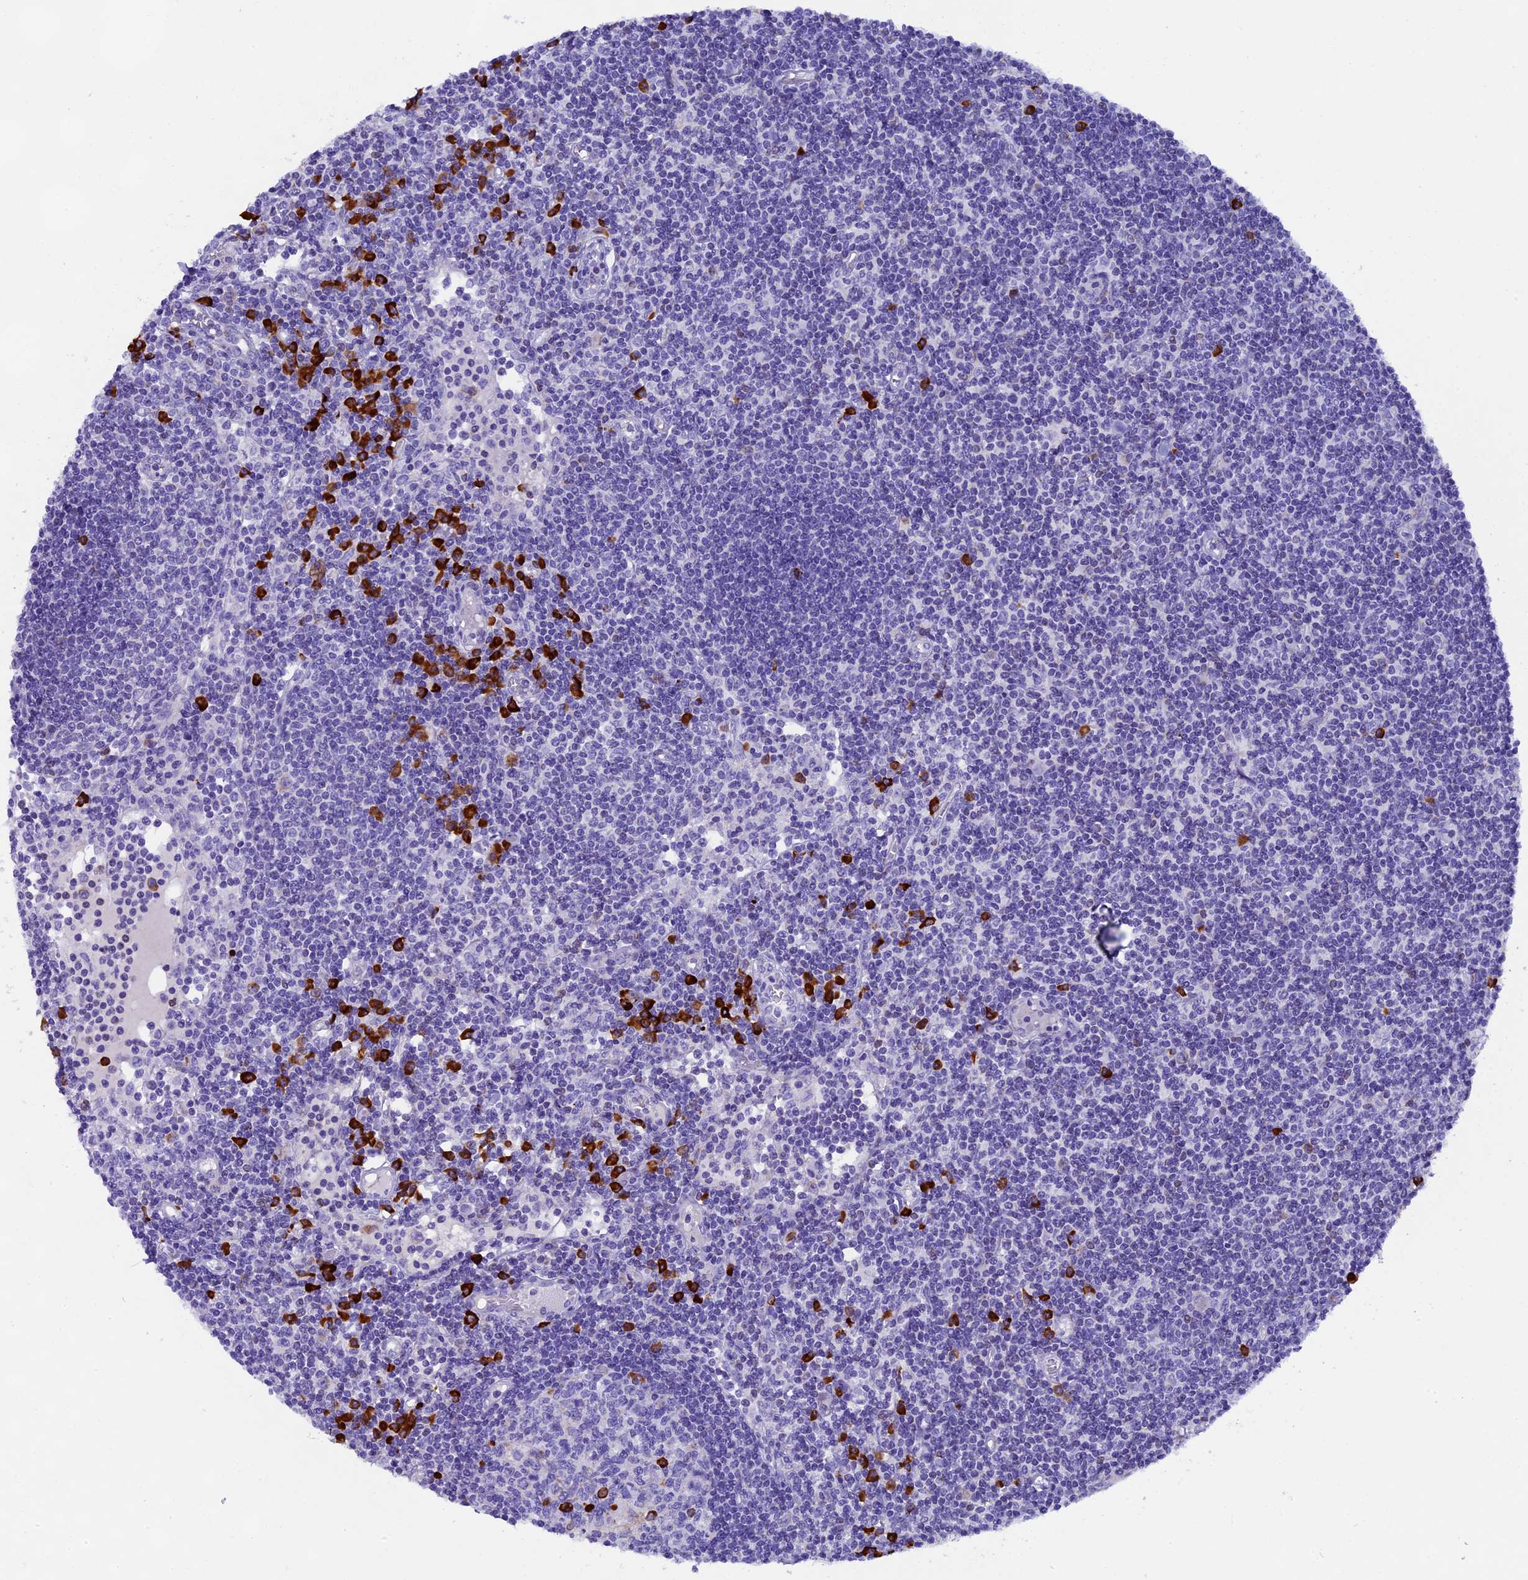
{"staining": {"intensity": "strong", "quantity": "<25%", "location": "cytoplasmic/membranous"}, "tissue": "lymph node", "cell_type": "Germinal center cells", "image_type": "normal", "snomed": [{"axis": "morphology", "description": "Normal tissue, NOS"}, {"axis": "topography", "description": "Lymph node"}], "caption": "Protein expression by IHC exhibits strong cytoplasmic/membranous positivity in approximately <25% of germinal center cells in normal lymph node. Immunohistochemistry (ihc) stains the protein of interest in brown and the nuclei are stained blue.", "gene": "FKBP11", "patient": {"sex": "female", "age": 55}}